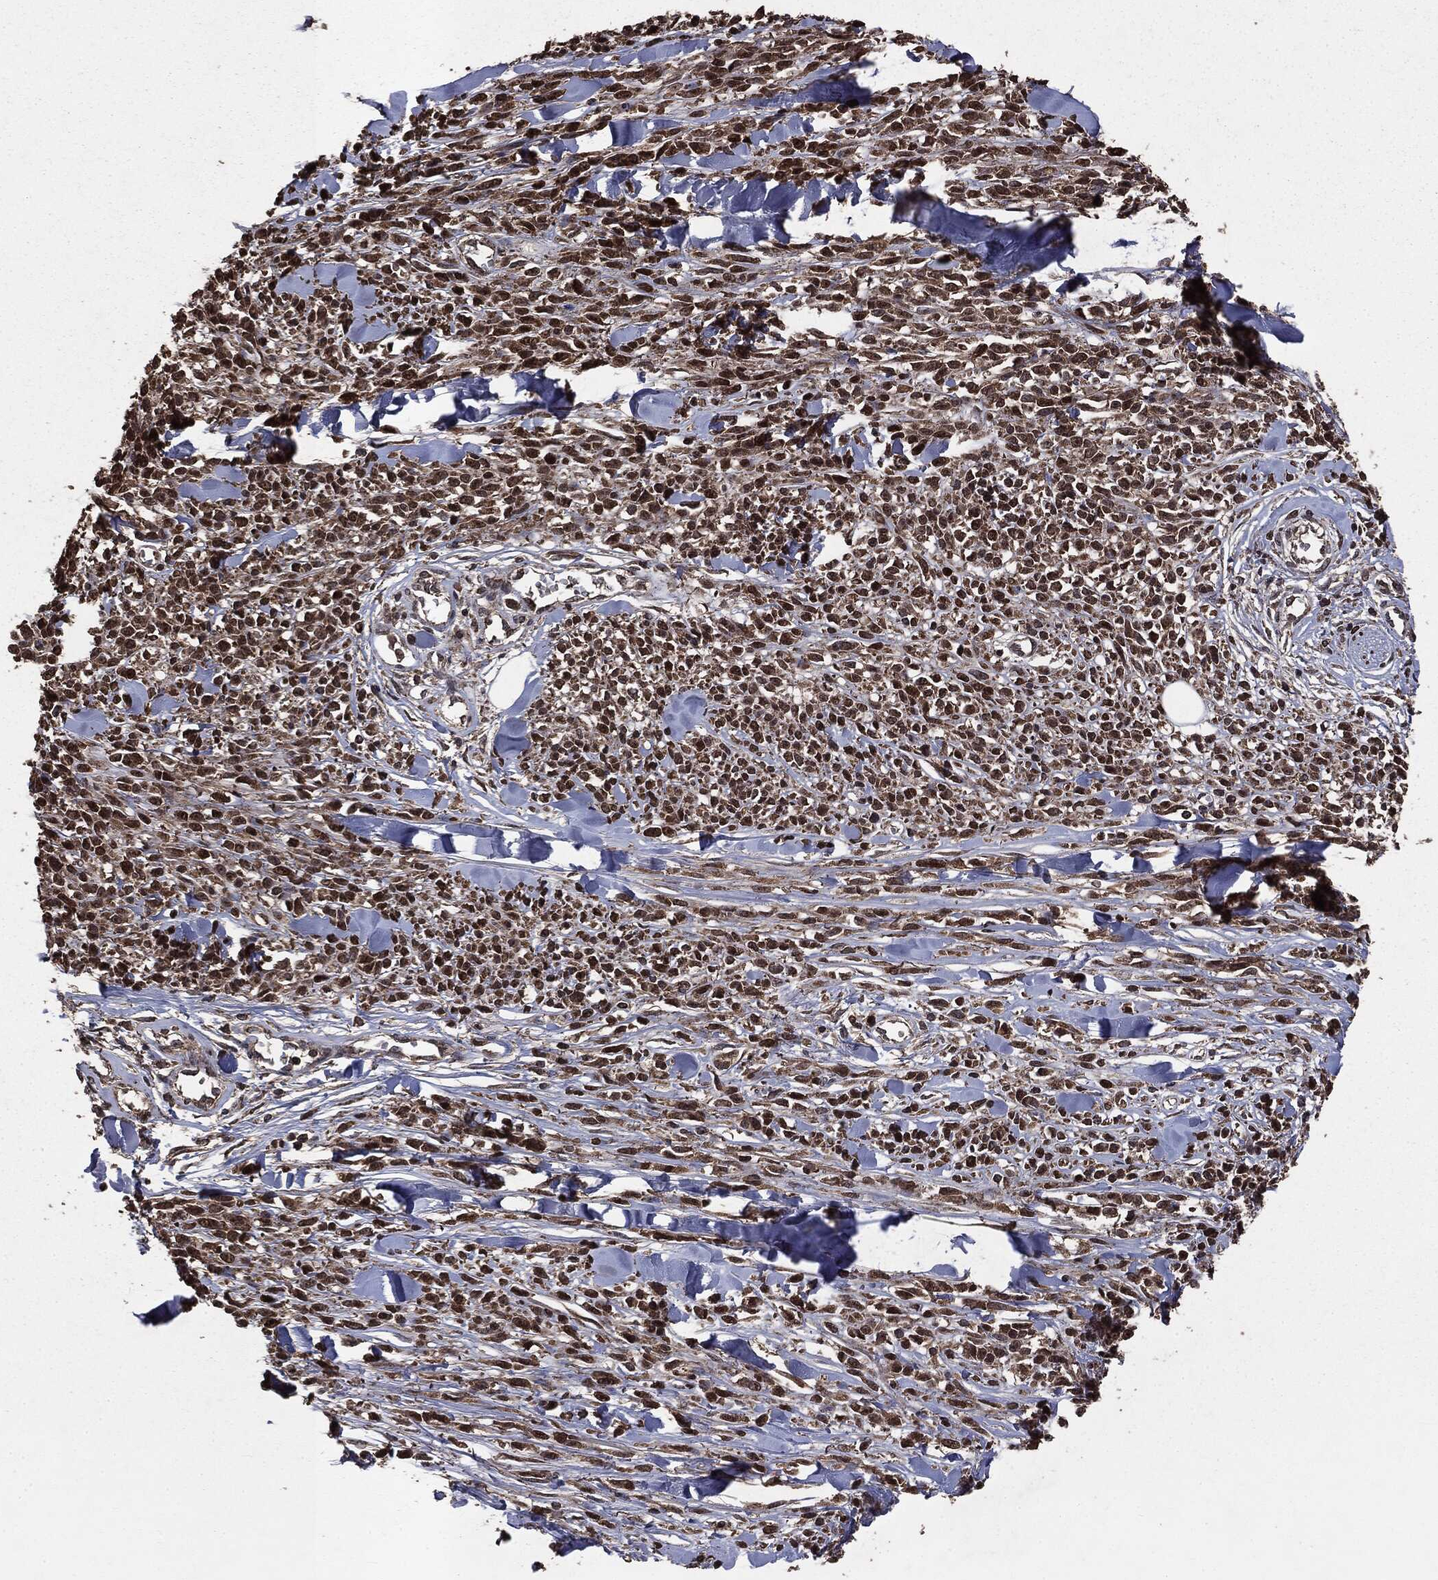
{"staining": {"intensity": "strong", "quantity": ">75%", "location": "cytoplasmic/membranous,nuclear"}, "tissue": "melanoma", "cell_type": "Tumor cells", "image_type": "cancer", "snomed": [{"axis": "morphology", "description": "Malignant melanoma, NOS"}, {"axis": "topography", "description": "Skin"}, {"axis": "topography", "description": "Skin of trunk"}], "caption": "Malignant melanoma stained with immunohistochemistry exhibits strong cytoplasmic/membranous and nuclear expression in approximately >75% of tumor cells.", "gene": "PPP6R2", "patient": {"sex": "male", "age": 74}}